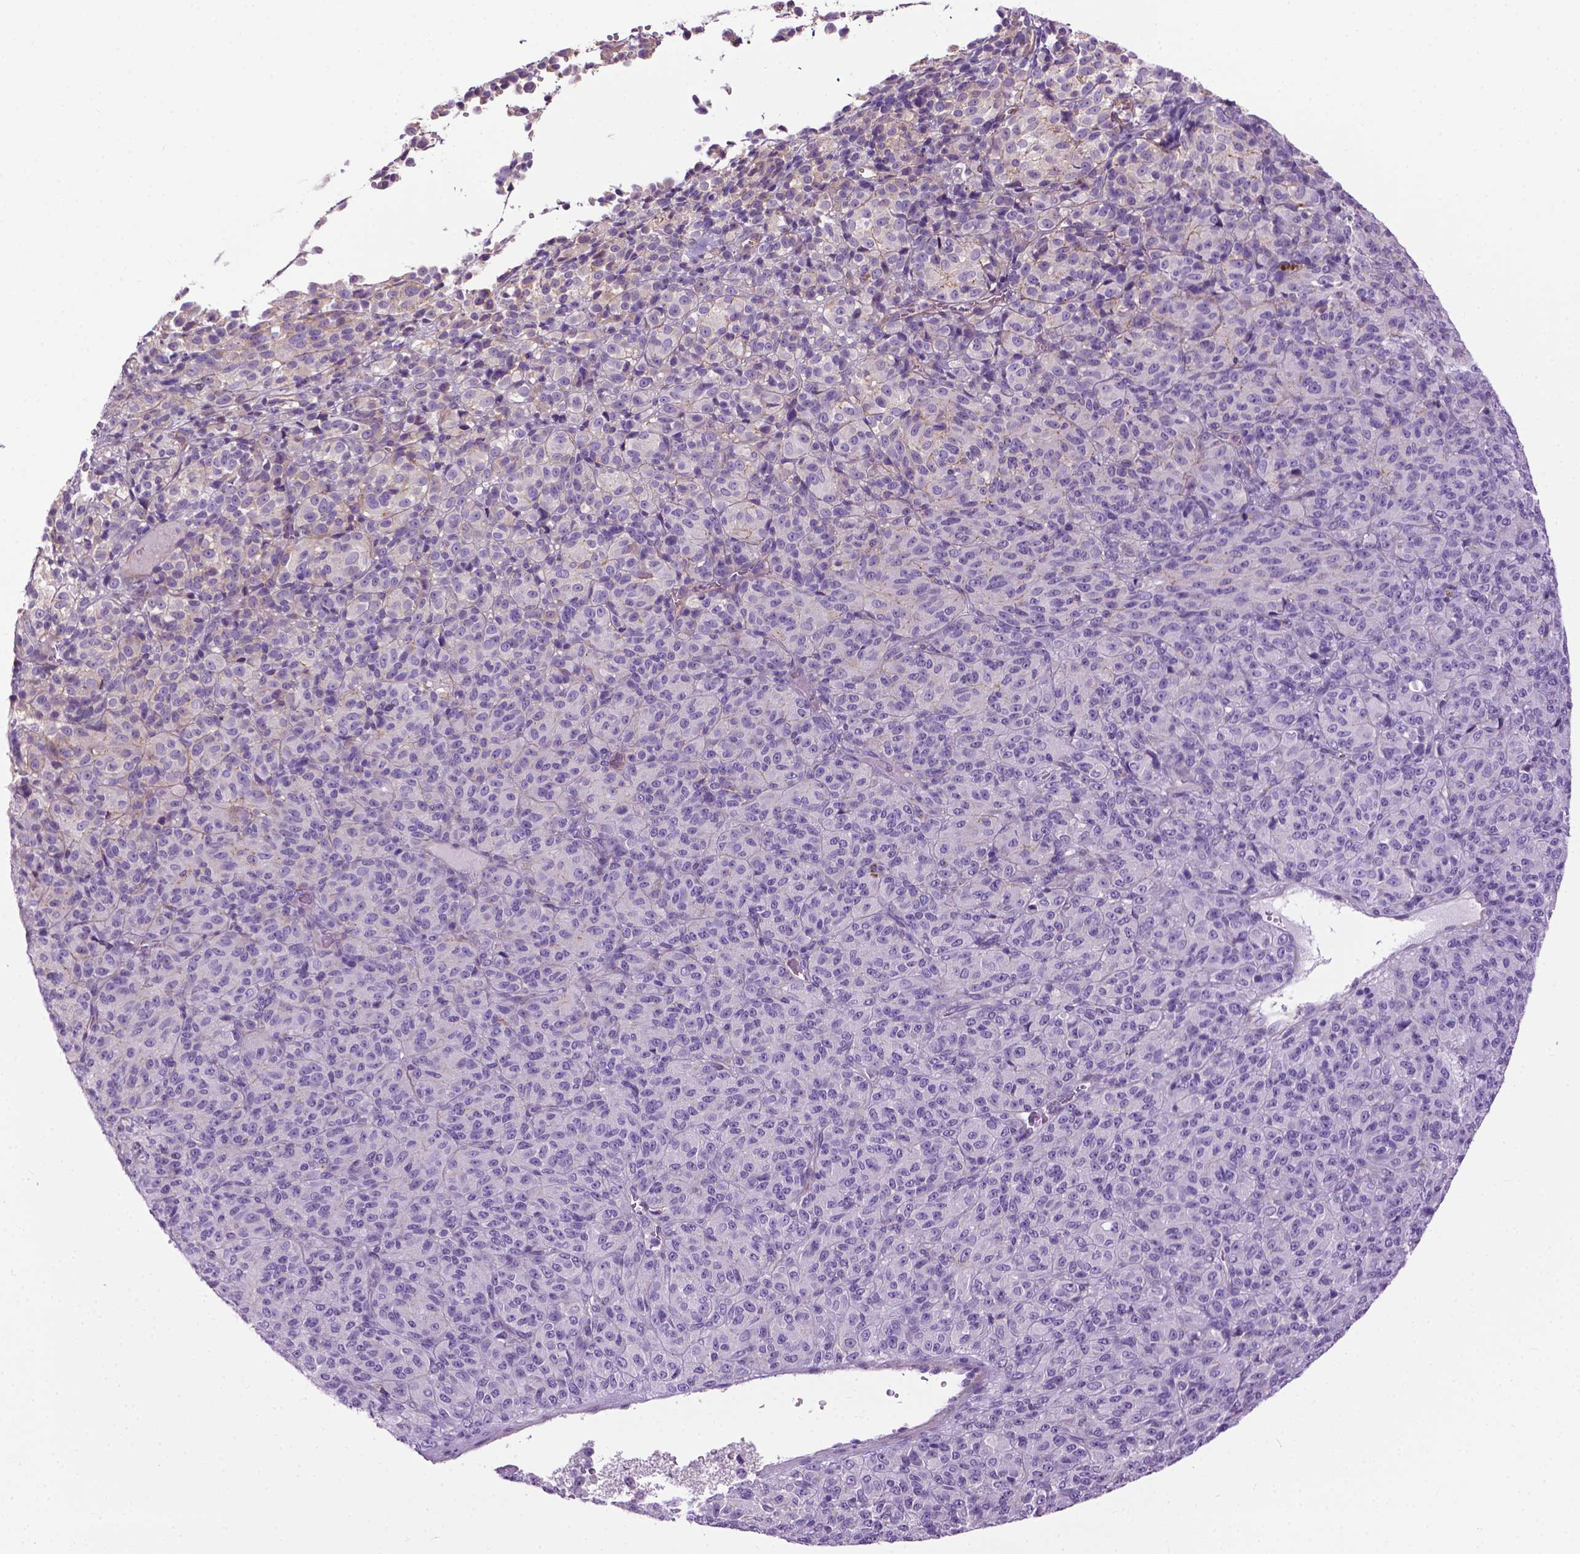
{"staining": {"intensity": "negative", "quantity": "none", "location": "none"}, "tissue": "melanoma", "cell_type": "Tumor cells", "image_type": "cancer", "snomed": [{"axis": "morphology", "description": "Malignant melanoma, Metastatic site"}, {"axis": "topography", "description": "Brain"}], "caption": "Melanoma stained for a protein using immunohistochemistry displays no expression tumor cells.", "gene": "SPECC1L", "patient": {"sex": "female", "age": 56}}